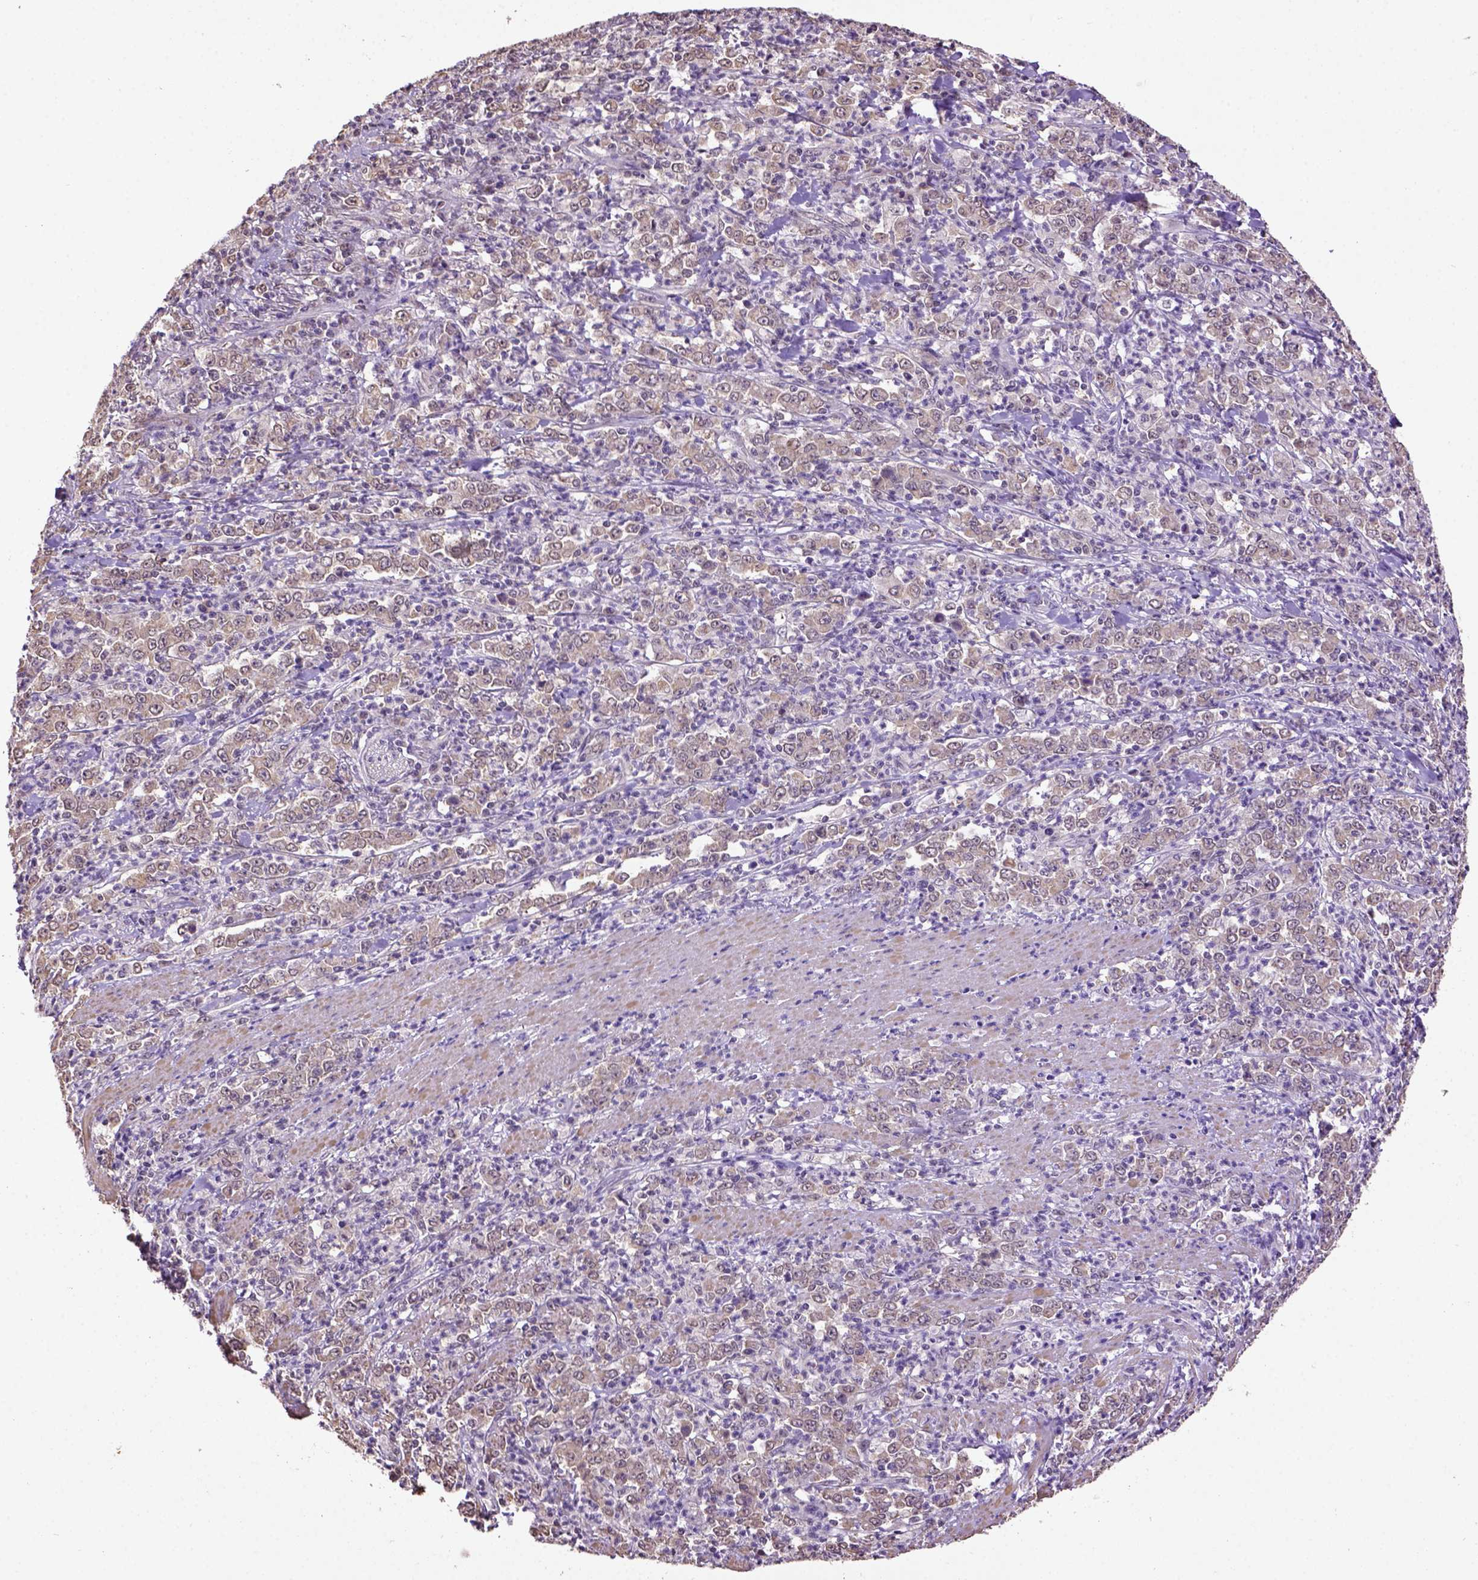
{"staining": {"intensity": "weak", "quantity": ">75%", "location": "cytoplasmic/membranous"}, "tissue": "stomach cancer", "cell_type": "Tumor cells", "image_type": "cancer", "snomed": [{"axis": "morphology", "description": "Adenocarcinoma, NOS"}, {"axis": "topography", "description": "Stomach, lower"}], "caption": "Brown immunohistochemical staining in human stomach cancer displays weak cytoplasmic/membranous positivity in approximately >75% of tumor cells. The staining was performed using DAB to visualize the protein expression in brown, while the nuclei were stained in blue with hematoxylin (Magnification: 20x).", "gene": "WDR17", "patient": {"sex": "female", "age": 71}}